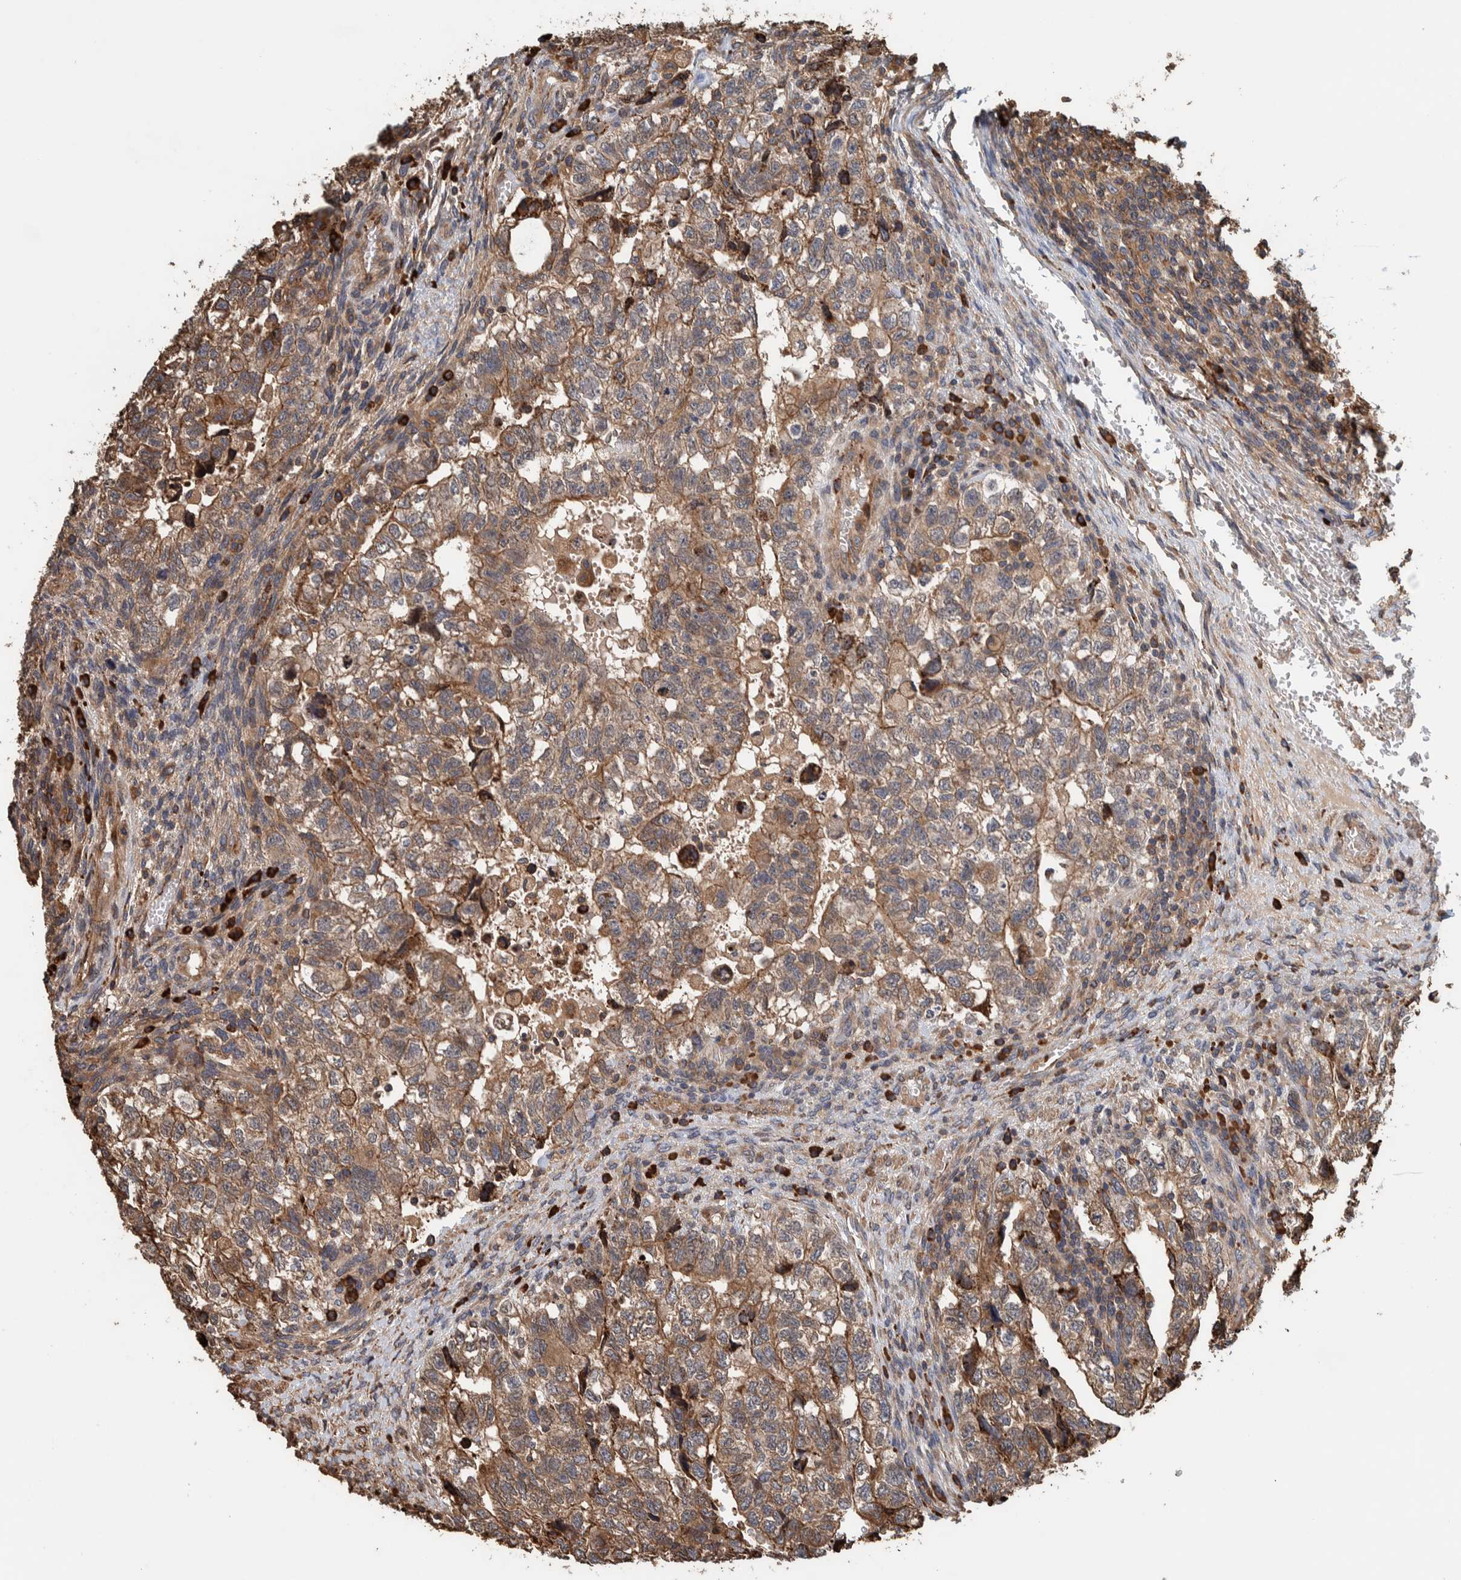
{"staining": {"intensity": "moderate", "quantity": ">75%", "location": "cytoplasmic/membranous"}, "tissue": "testis cancer", "cell_type": "Tumor cells", "image_type": "cancer", "snomed": [{"axis": "morphology", "description": "Carcinoma, Embryonal, NOS"}, {"axis": "topography", "description": "Testis"}], "caption": "Immunohistochemical staining of human testis cancer (embryonal carcinoma) shows moderate cytoplasmic/membranous protein expression in about >75% of tumor cells.", "gene": "PLA2G3", "patient": {"sex": "male", "age": 36}}